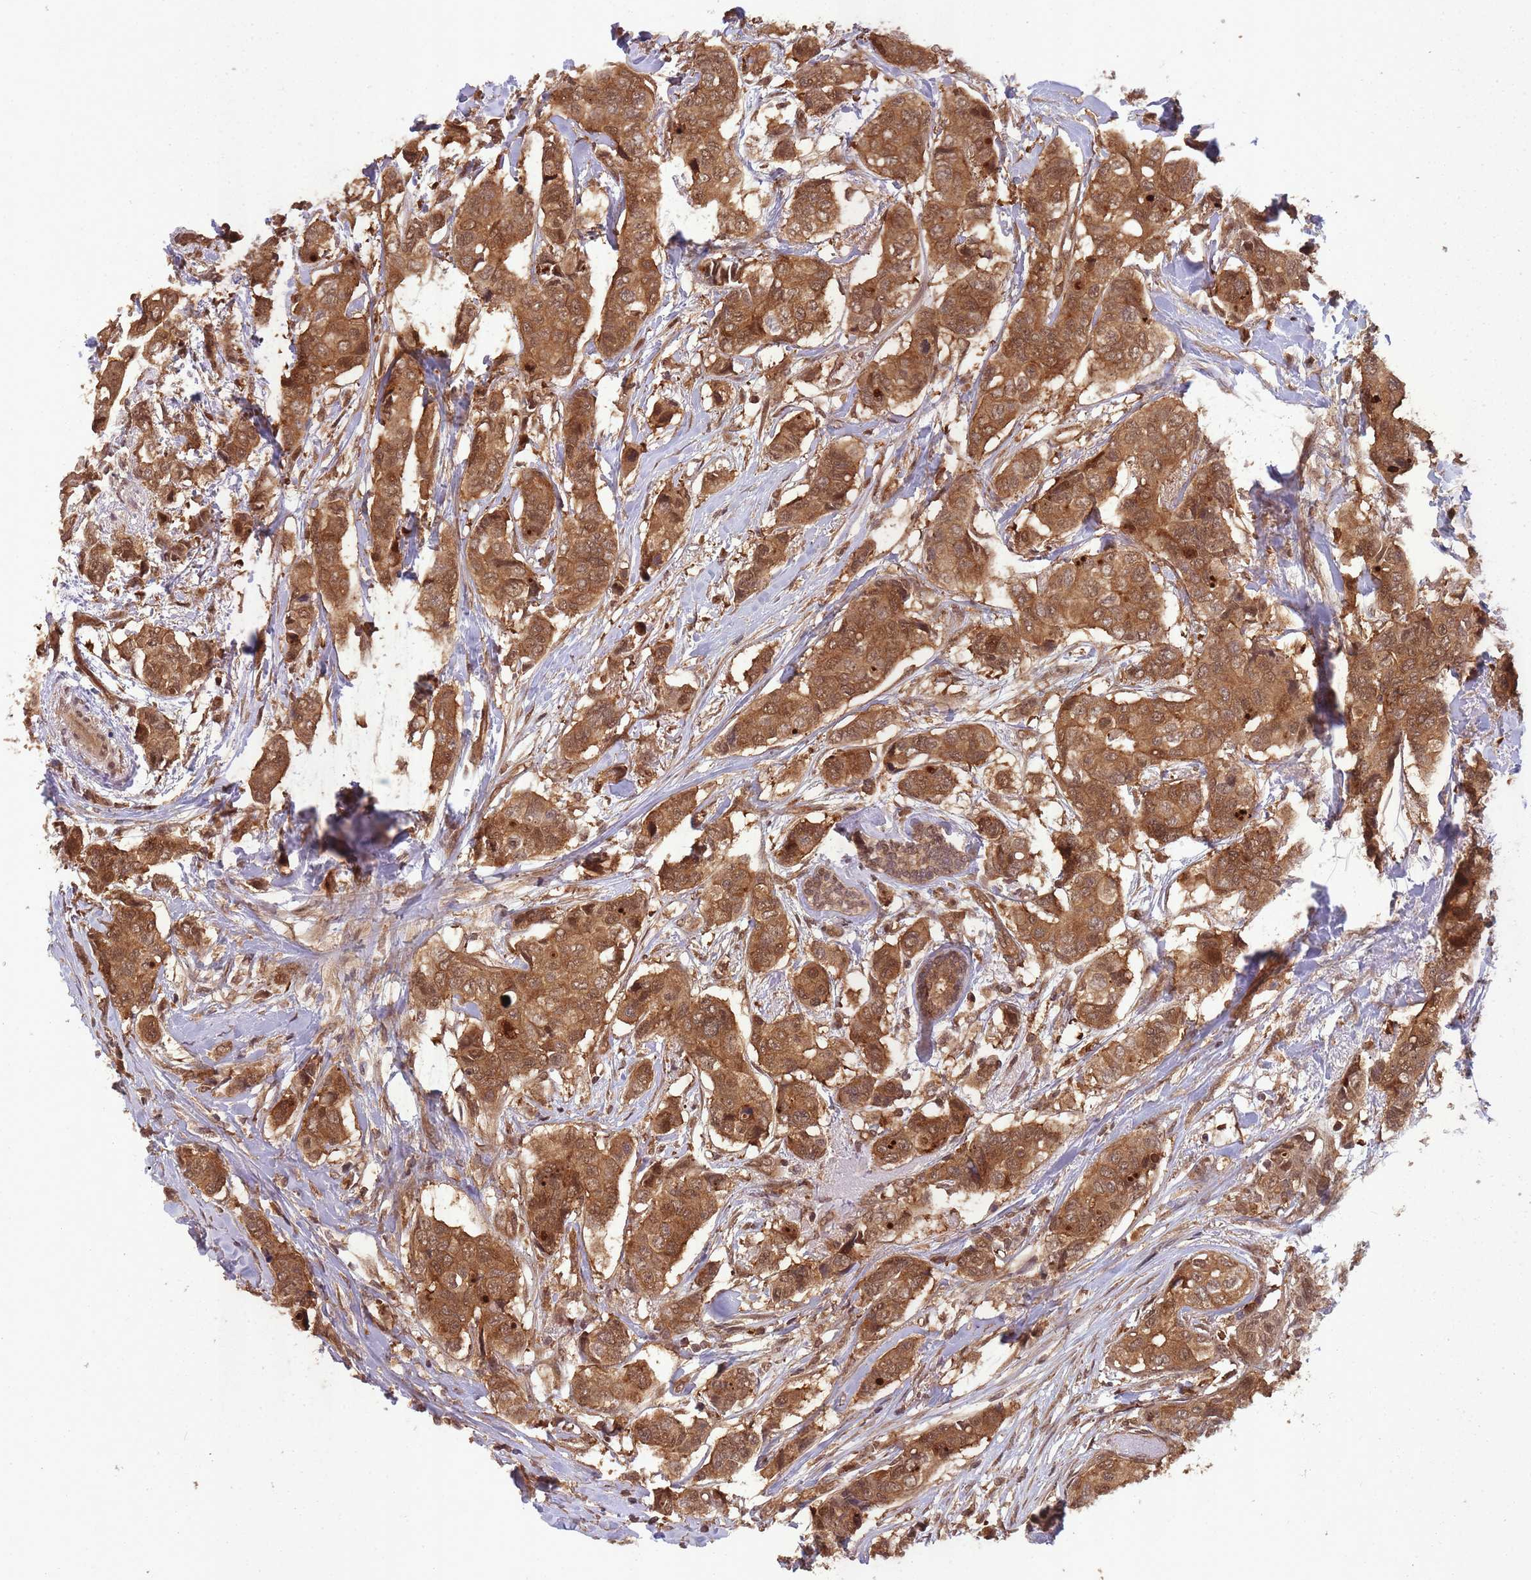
{"staining": {"intensity": "moderate", "quantity": ">75%", "location": "cytoplasmic/membranous,nuclear"}, "tissue": "breast cancer", "cell_type": "Tumor cells", "image_type": "cancer", "snomed": [{"axis": "morphology", "description": "Lobular carcinoma"}, {"axis": "topography", "description": "Breast"}], "caption": "Brown immunohistochemical staining in lobular carcinoma (breast) reveals moderate cytoplasmic/membranous and nuclear positivity in approximately >75% of tumor cells.", "gene": "PPP6R3", "patient": {"sex": "female", "age": 51}}